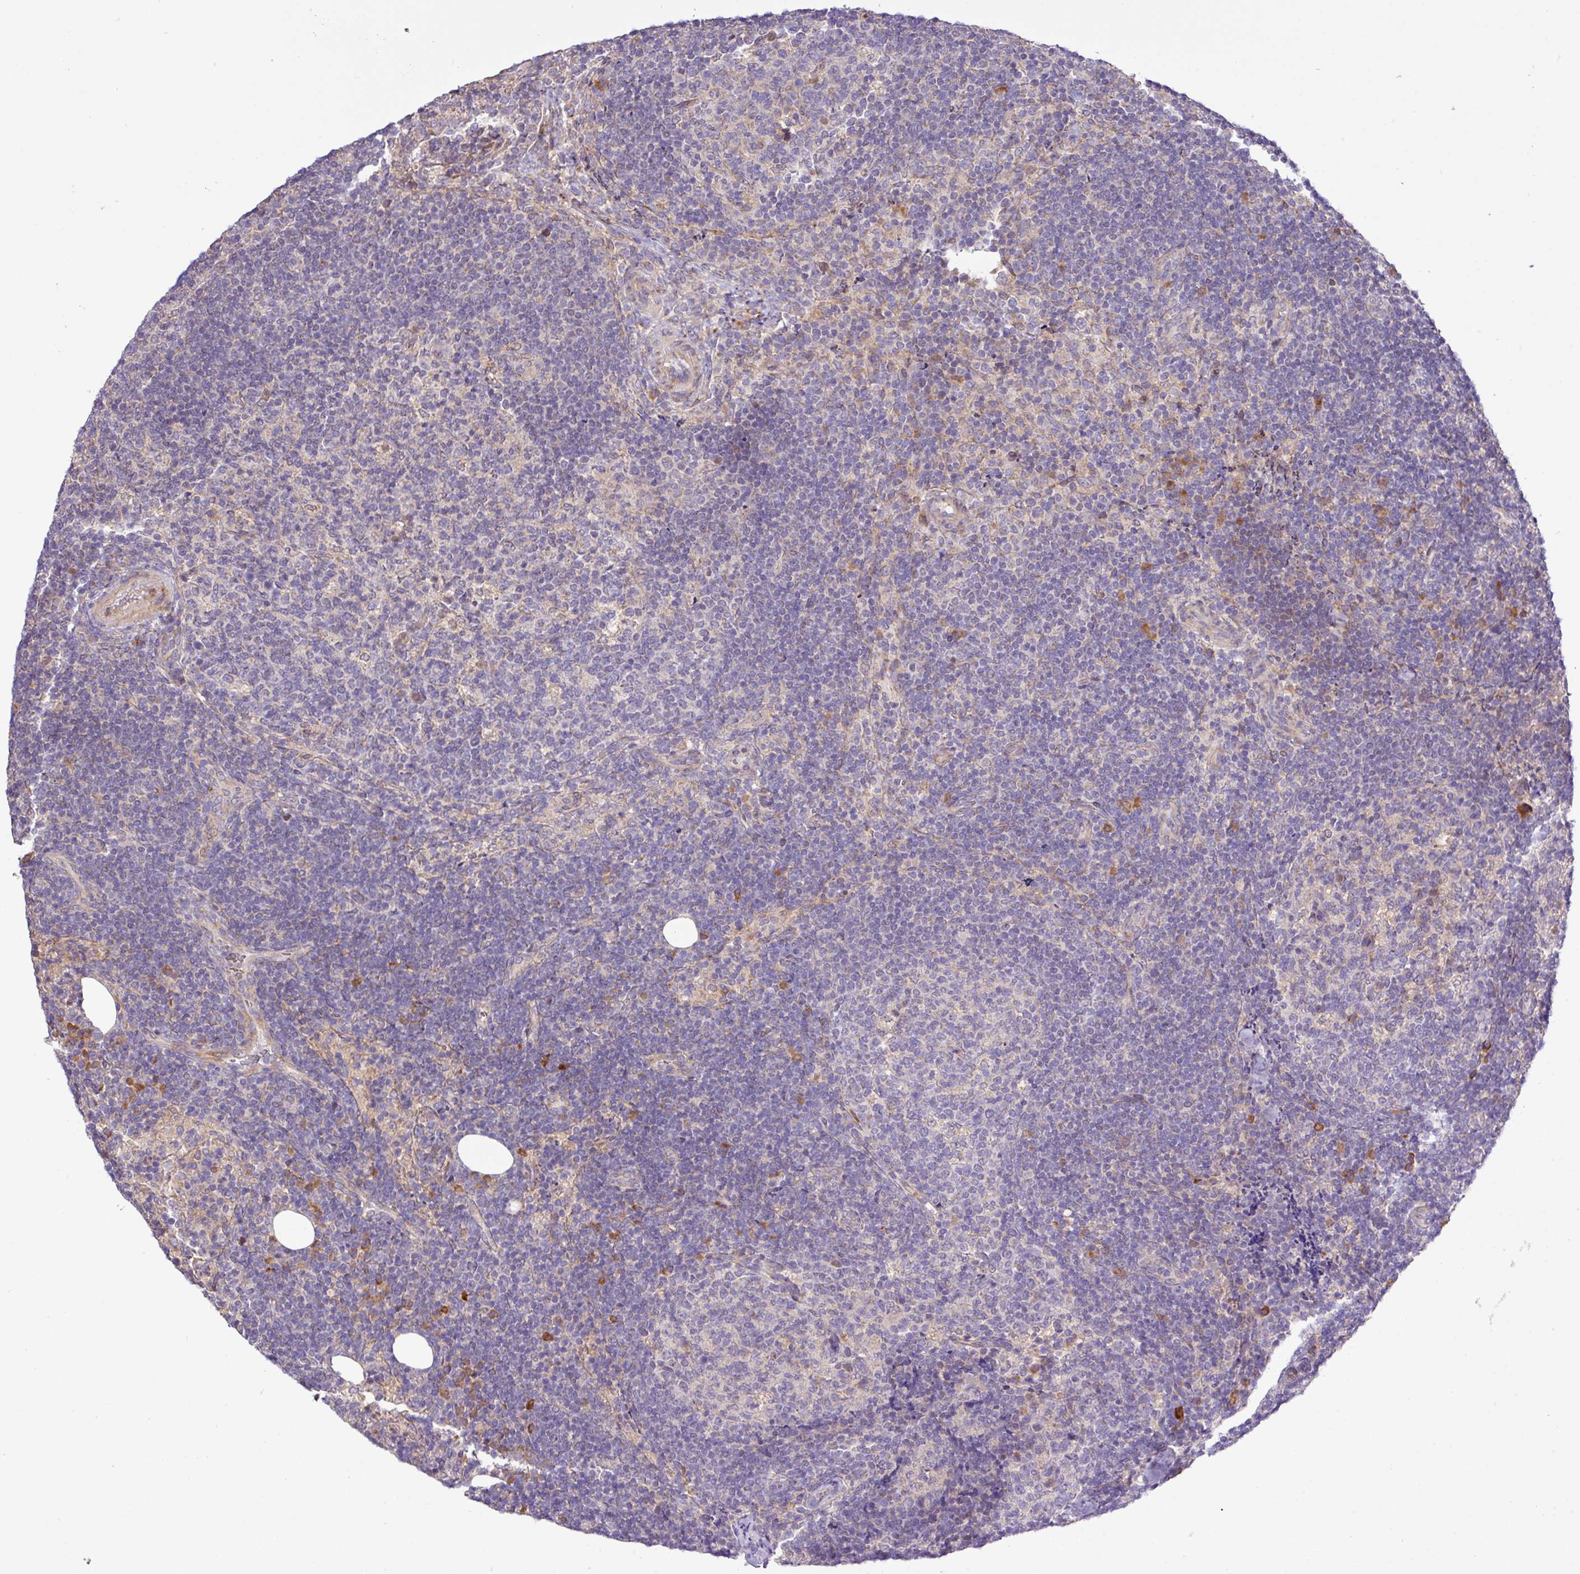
{"staining": {"intensity": "negative", "quantity": "none", "location": "none"}, "tissue": "lymph node", "cell_type": "Germinal center cells", "image_type": "normal", "snomed": [{"axis": "morphology", "description": "Normal tissue, NOS"}, {"axis": "topography", "description": "Lymph node"}], "caption": "Immunohistochemistry of normal human lymph node demonstrates no expression in germinal center cells. Brightfield microscopy of immunohistochemistry (IHC) stained with DAB (brown) and hematoxylin (blue), captured at high magnification.", "gene": "TM2D2", "patient": {"sex": "female", "age": 31}}